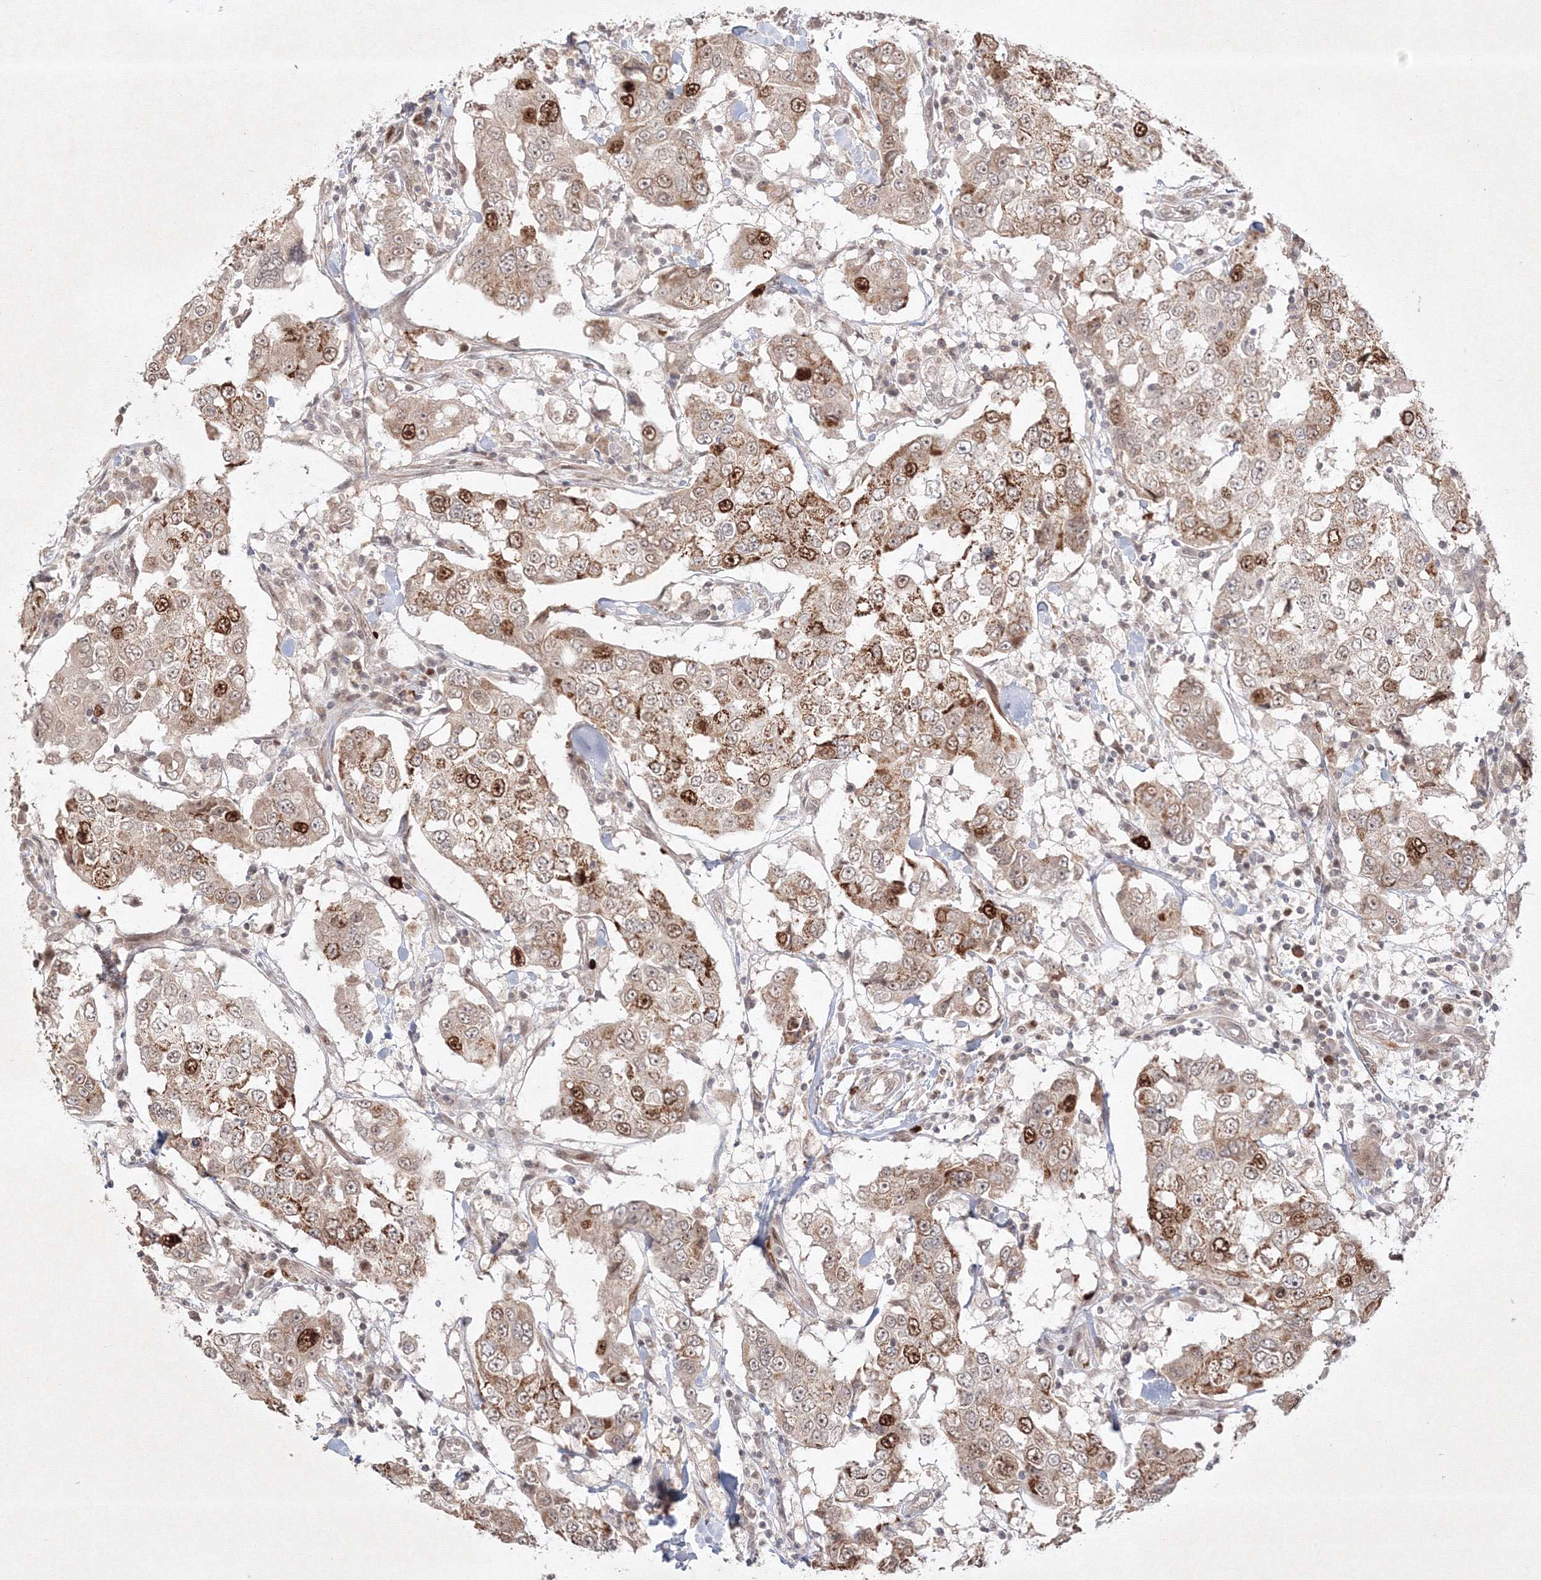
{"staining": {"intensity": "moderate", "quantity": "25%-75%", "location": "cytoplasmic/membranous,nuclear"}, "tissue": "breast cancer", "cell_type": "Tumor cells", "image_type": "cancer", "snomed": [{"axis": "morphology", "description": "Duct carcinoma"}, {"axis": "topography", "description": "Breast"}], "caption": "Breast cancer stained with immunohistochemistry (IHC) exhibits moderate cytoplasmic/membranous and nuclear expression in approximately 25%-75% of tumor cells.", "gene": "KIF20A", "patient": {"sex": "female", "age": 27}}